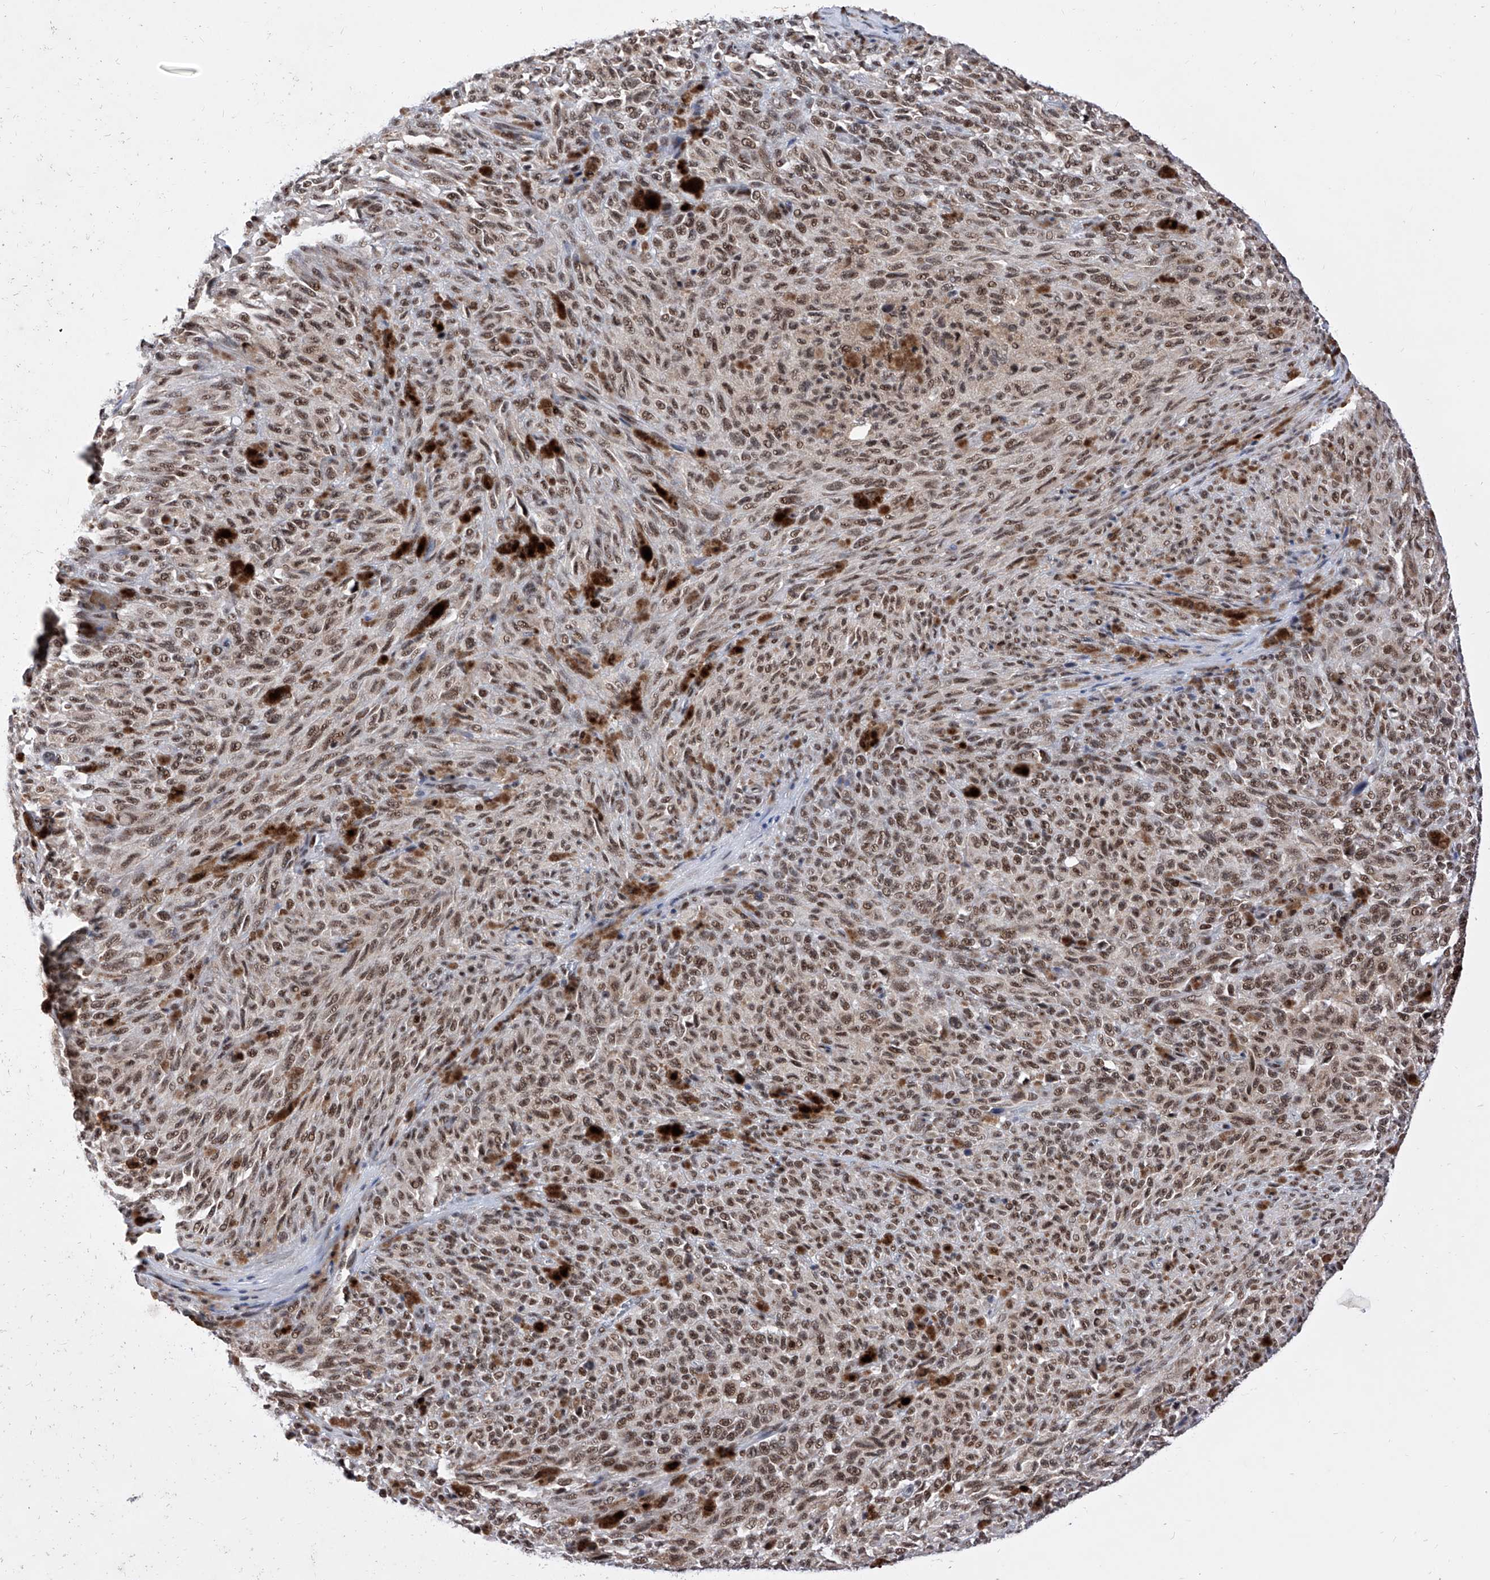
{"staining": {"intensity": "moderate", "quantity": ">75%", "location": "nuclear"}, "tissue": "melanoma", "cell_type": "Tumor cells", "image_type": "cancer", "snomed": [{"axis": "morphology", "description": "Malignant melanoma, NOS"}, {"axis": "topography", "description": "Skin"}], "caption": "This photomicrograph displays IHC staining of melanoma, with medium moderate nuclear expression in approximately >75% of tumor cells.", "gene": "PHF5A", "patient": {"sex": "female", "age": 82}}